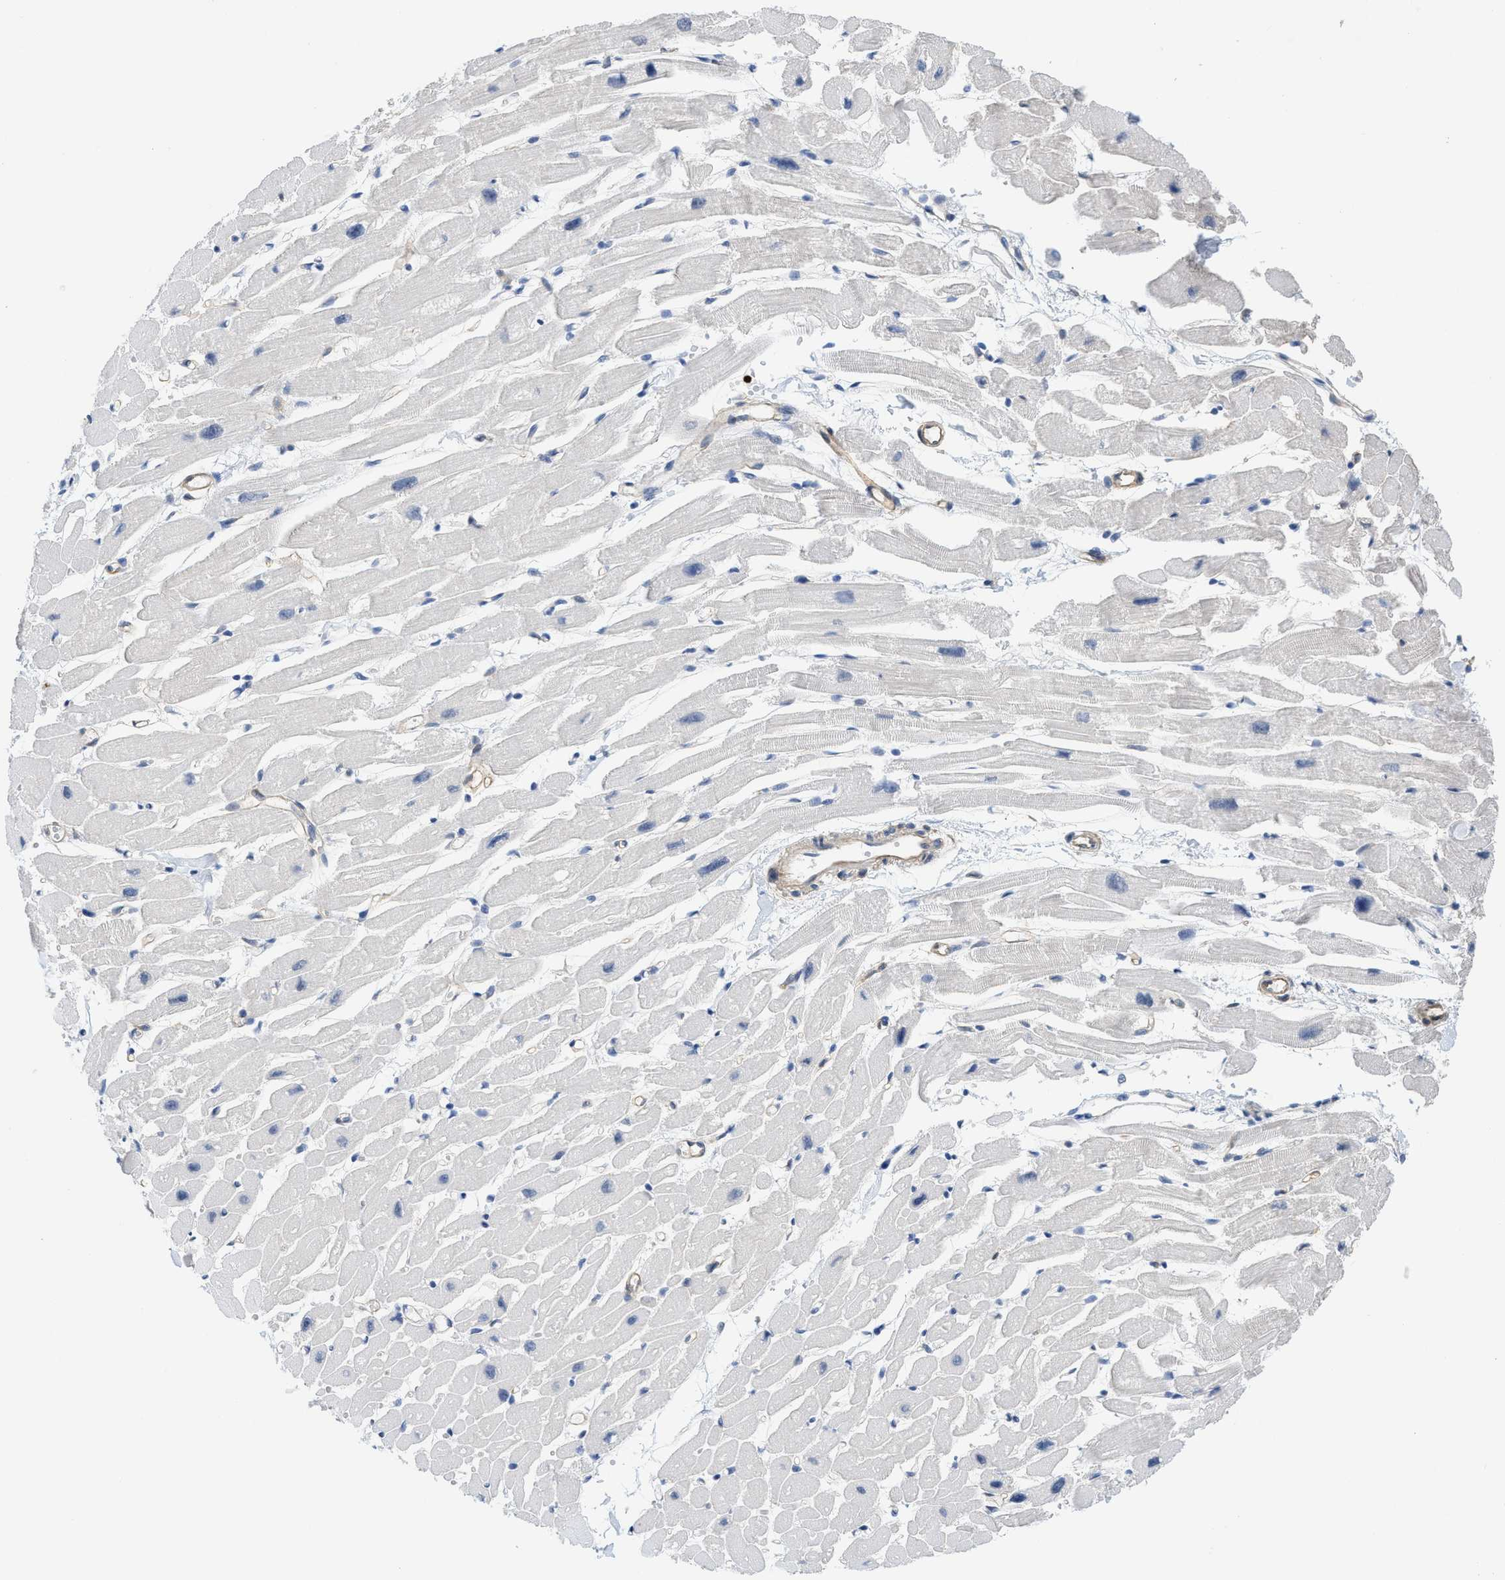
{"staining": {"intensity": "negative", "quantity": "none", "location": "none"}, "tissue": "heart muscle", "cell_type": "Cardiomyocytes", "image_type": "normal", "snomed": [{"axis": "morphology", "description": "Normal tissue, NOS"}, {"axis": "topography", "description": "Heart"}], "caption": "IHC photomicrograph of normal heart muscle stained for a protein (brown), which reveals no positivity in cardiomyocytes.", "gene": "TUB", "patient": {"sex": "female", "age": 54}}